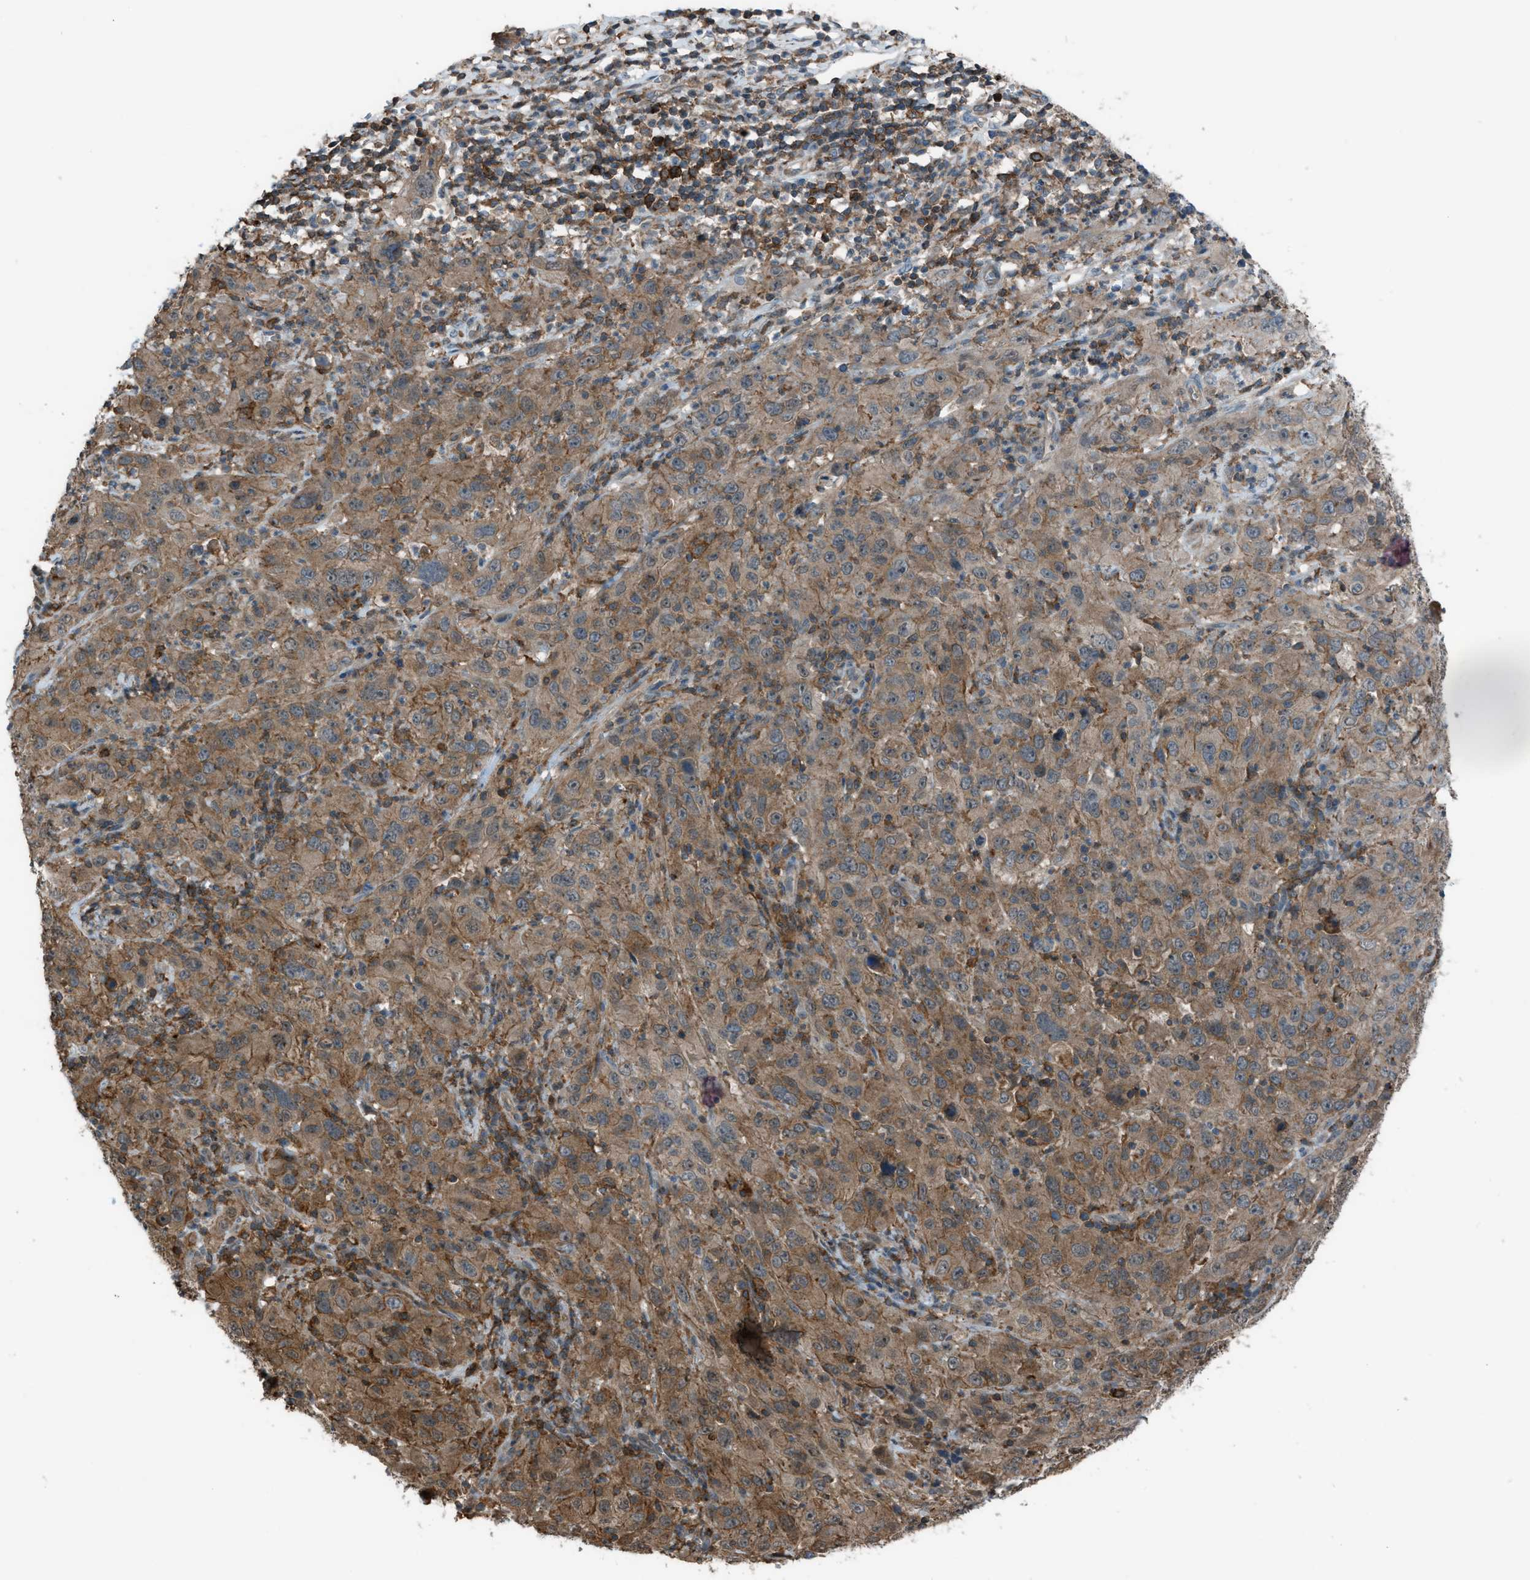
{"staining": {"intensity": "moderate", "quantity": ">75%", "location": "cytoplasmic/membranous"}, "tissue": "cervical cancer", "cell_type": "Tumor cells", "image_type": "cancer", "snomed": [{"axis": "morphology", "description": "Squamous cell carcinoma, NOS"}, {"axis": "topography", "description": "Cervix"}], "caption": "Cervical cancer was stained to show a protein in brown. There is medium levels of moderate cytoplasmic/membranous positivity in about >75% of tumor cells.", "gene": "DYRK1A", "patient": {"sex": "female", "age": 32}}